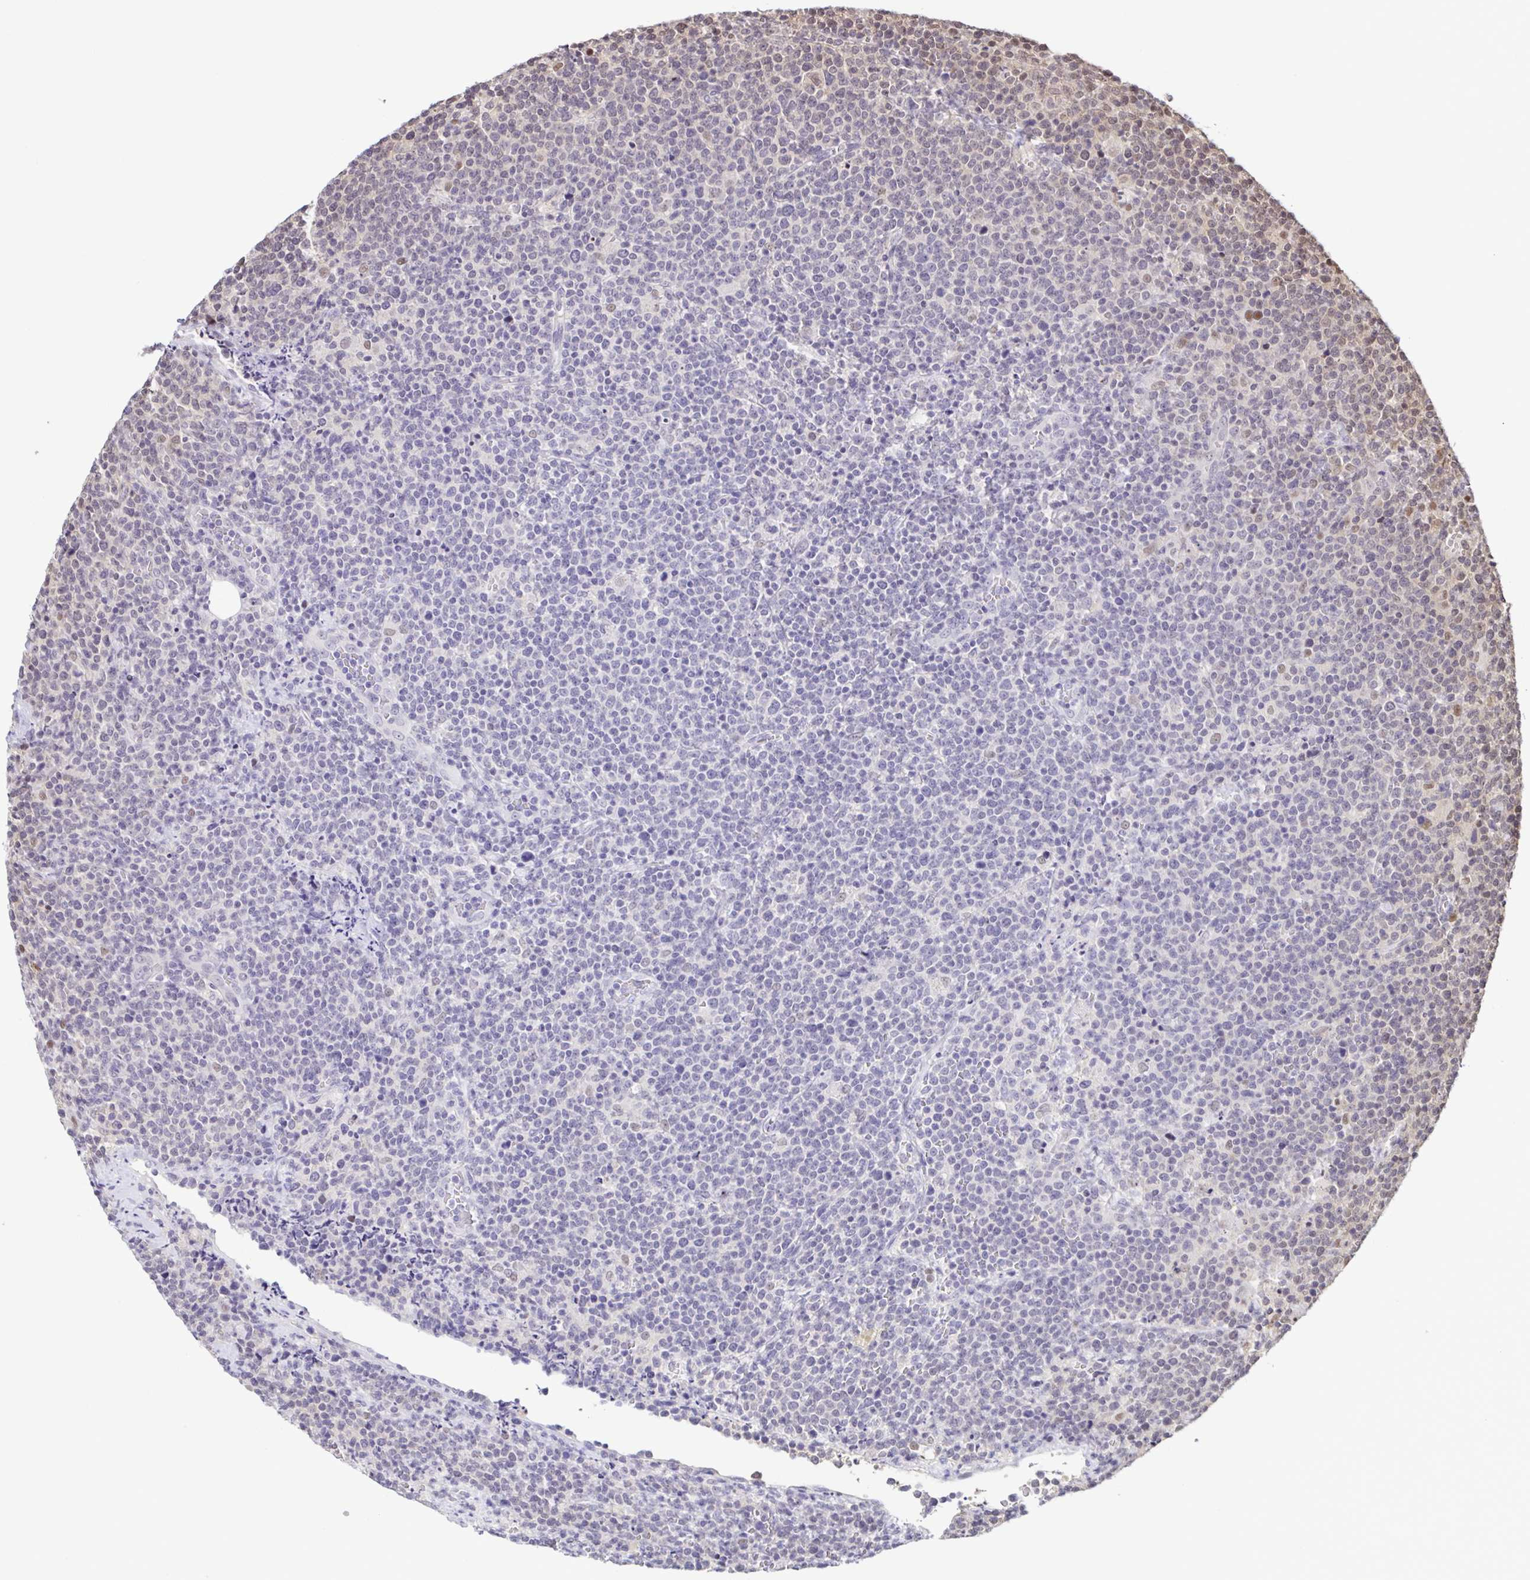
{"staining": {"intensity": "negative", "quantity": "none", "location": "none"}, "tissue": "lymphoma", "cell_type": "Tumor cells", "image_type": "cancer", "snomed": [{"axis": "morphology", "description": "Malignant lymphoma, non-Hodgkin's type, High grade"}, {"axis": "topography", "description": "Lymph node"}], "caption": "DAB immunohistochemical staining of lymphoma demonstrates no significant positivity in tumor cells.", "gene": "PSMB9", "patient": {"sex": "male", "age": 61}}